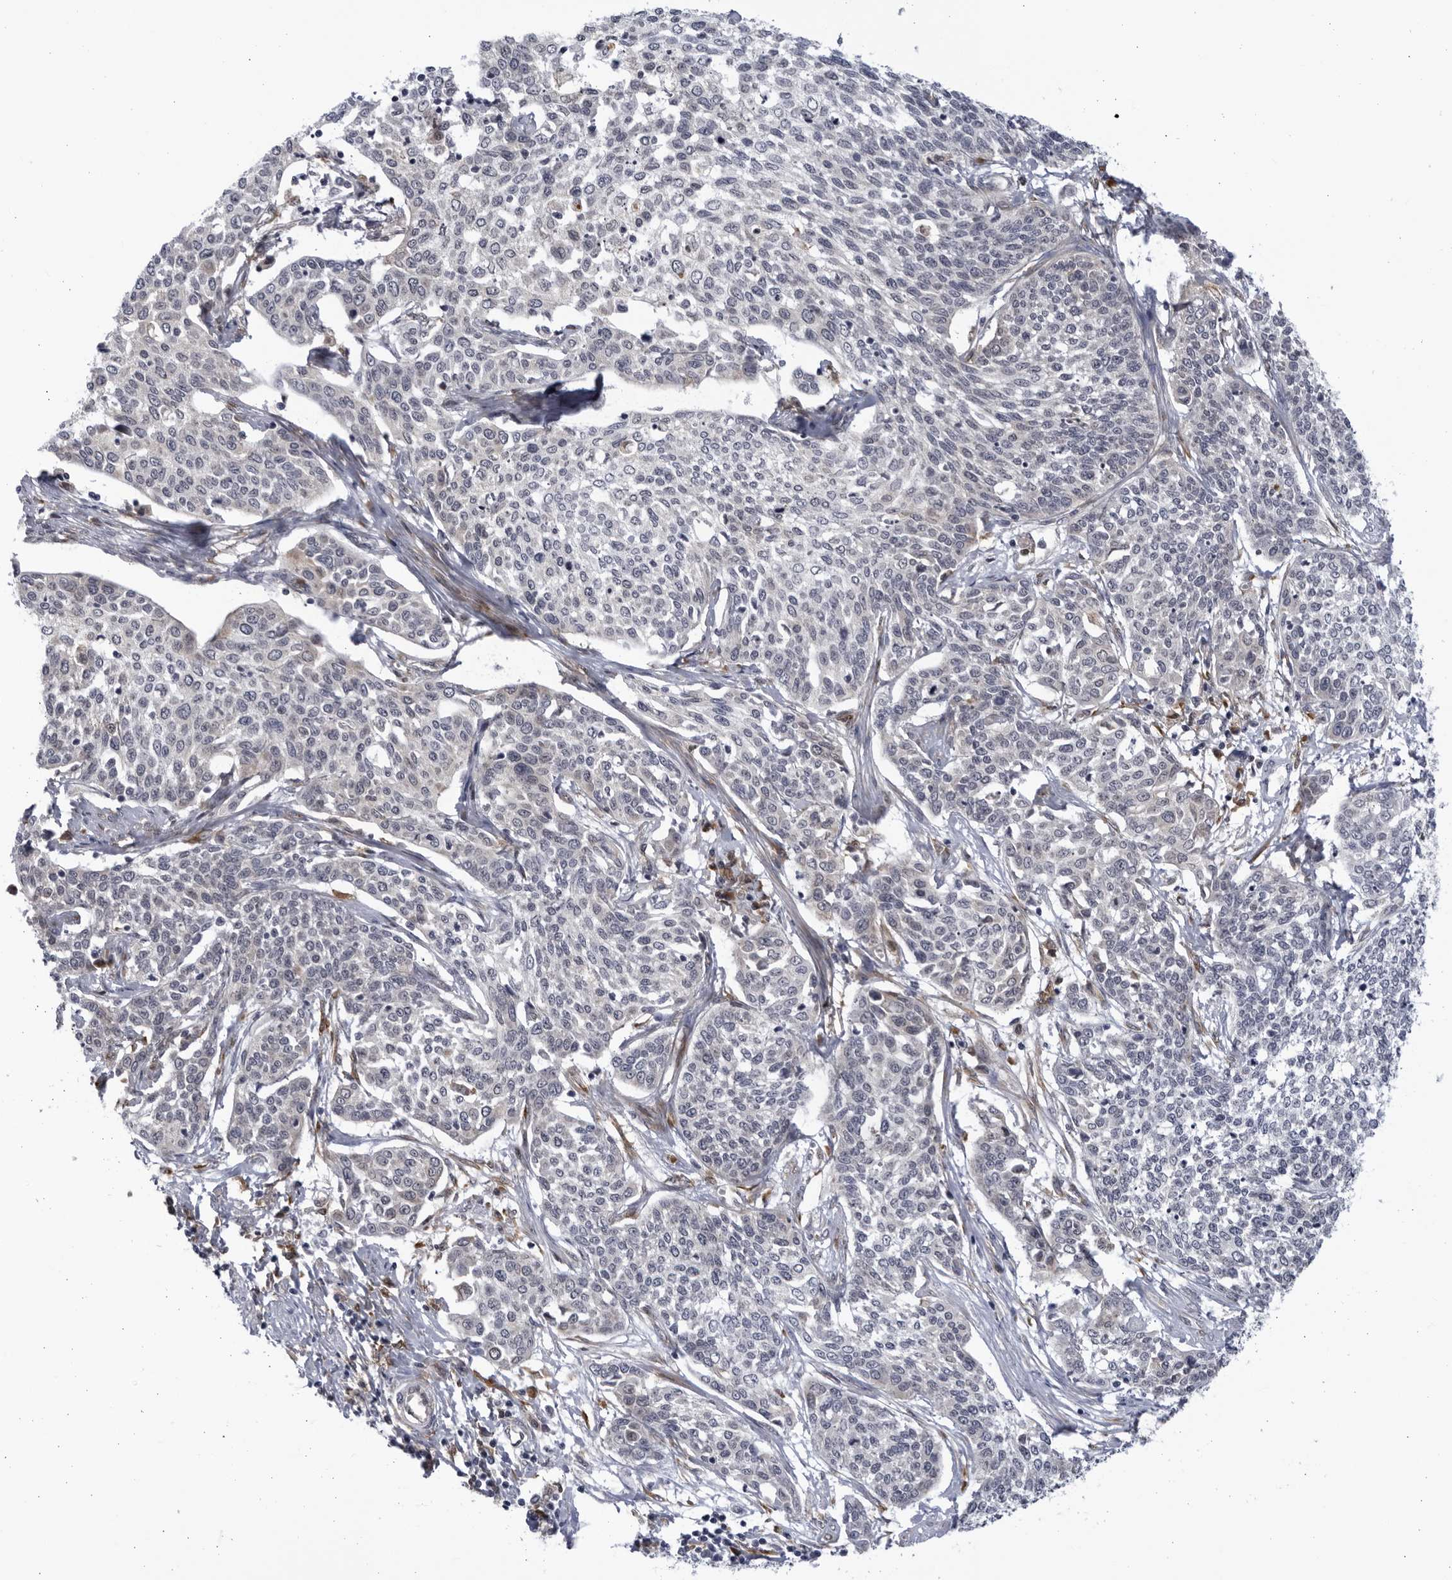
{"staining": {"intensity": "negative", "quantity": "none", "location": "none"}, "tissue": "cervical cancer", "cell_type": "Tumor cells", "image_type": "cancer", "snomed": [{"axis": "morphology", "description": "Squamous cell carcinoma, NOS"}, {"axis": "topography", "description": "Cervix"}], "caption": "Cervical cancer (squamous cell carcinoma) stained for a protein using IHC demonstrates no staining tumor cells.", "gene": "BMP2K", "patient": {"sex": "female", "age": 34}}